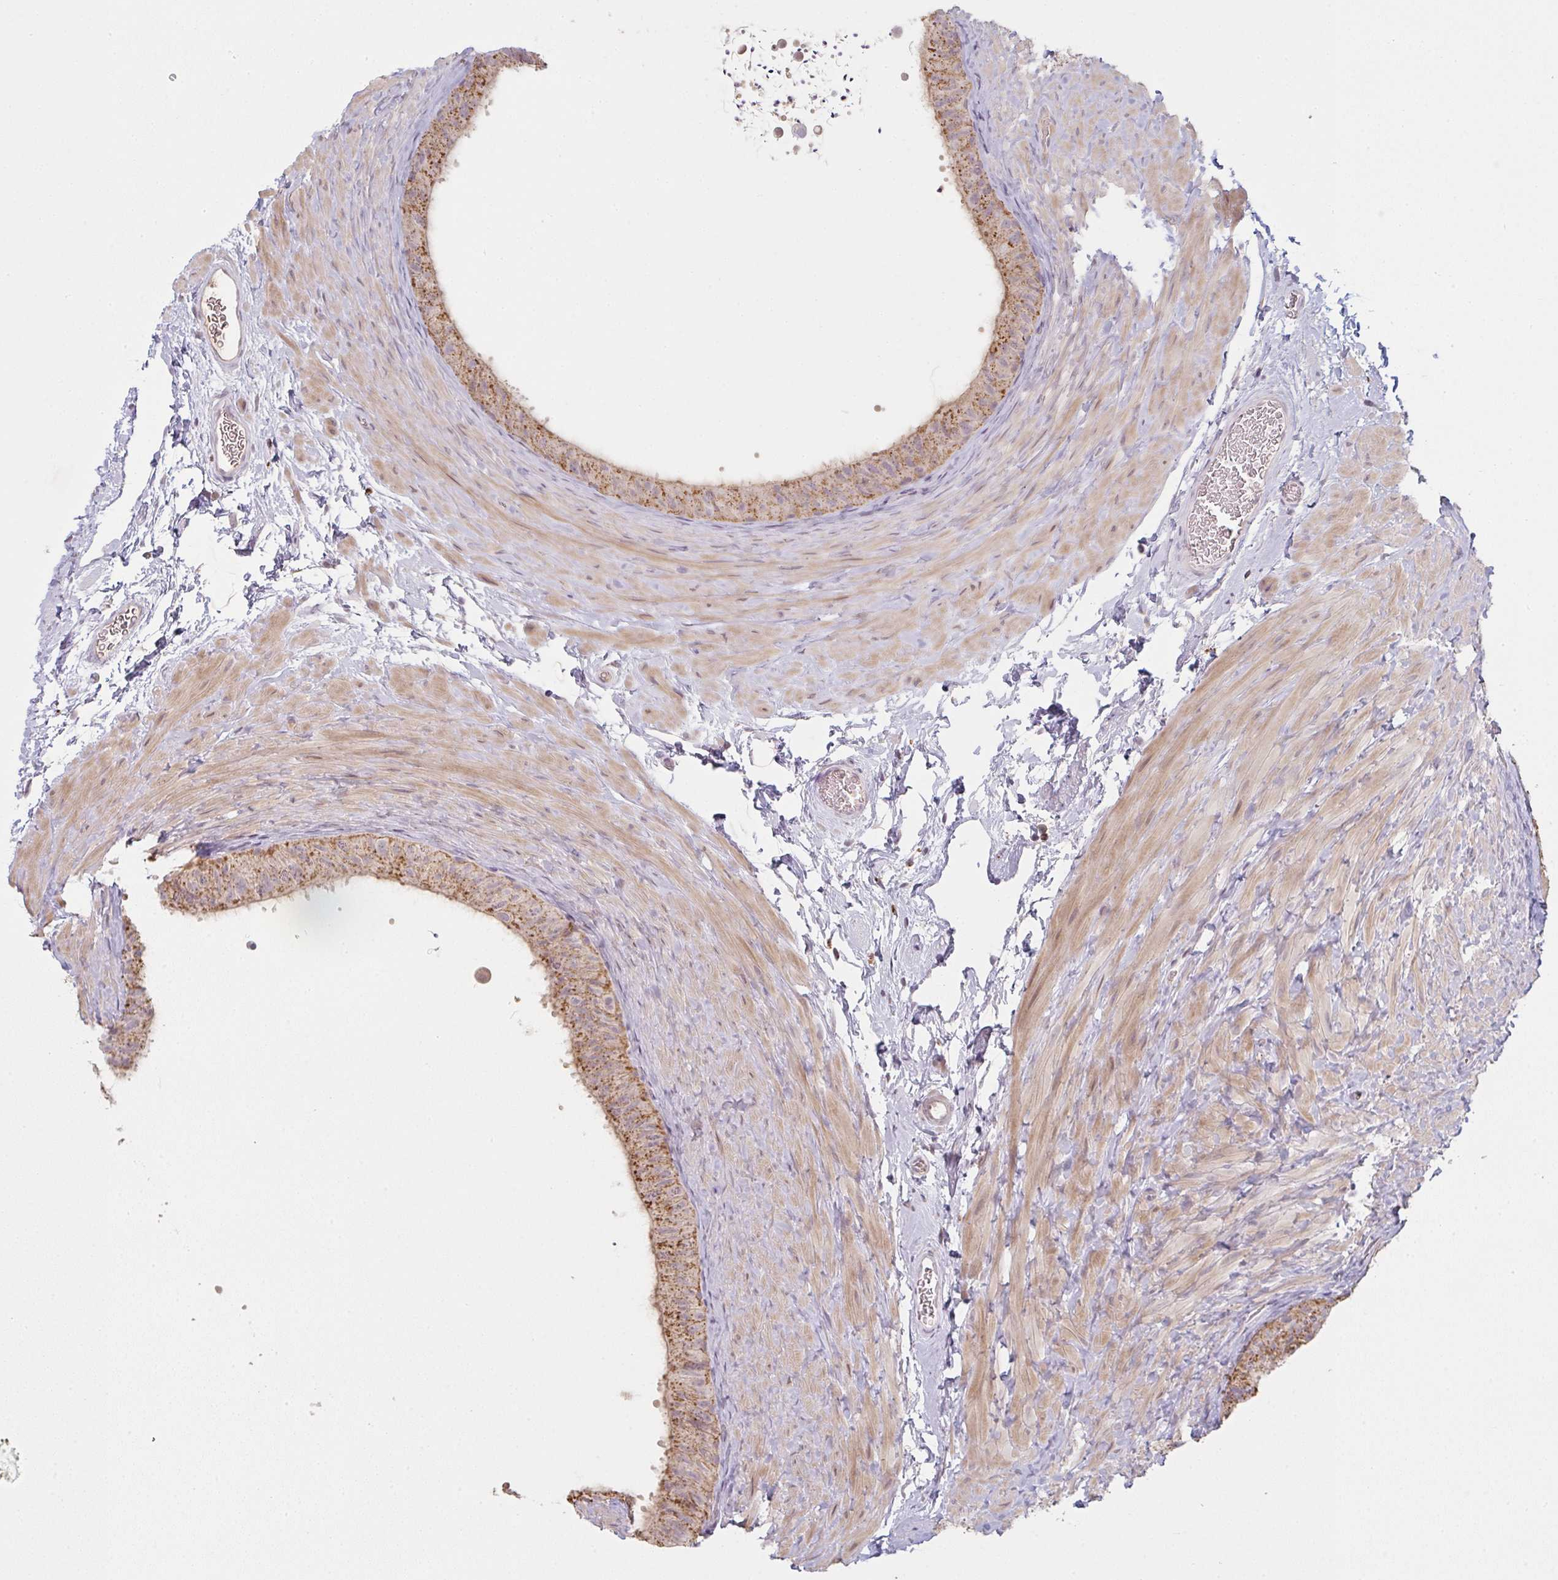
{"staining": {"intensity": "moderate", "quantity": "25%-75%", "location": "cytoplasmic/membranous"}, "tissue": "epididymis", "cell_type": "Glandular cells", "image_type": "normal", "snomed": [{"axis": "morphology", "description": "Normal tissue, NOS"}, {"axis": "topography", "description": "Epididymis, spermatic cord, NOS"}, {"axis": "topography", "description": "Epididymis"}], "caption": "High-power microscopy captured an IHC image of unremarkable epididymis, revealing moderate cytoplasmic/membranous staining in approximately 25%-75% of glandular cells.", "gene": "TMEM237", "patient": {"sex": "male", "age": 31}}